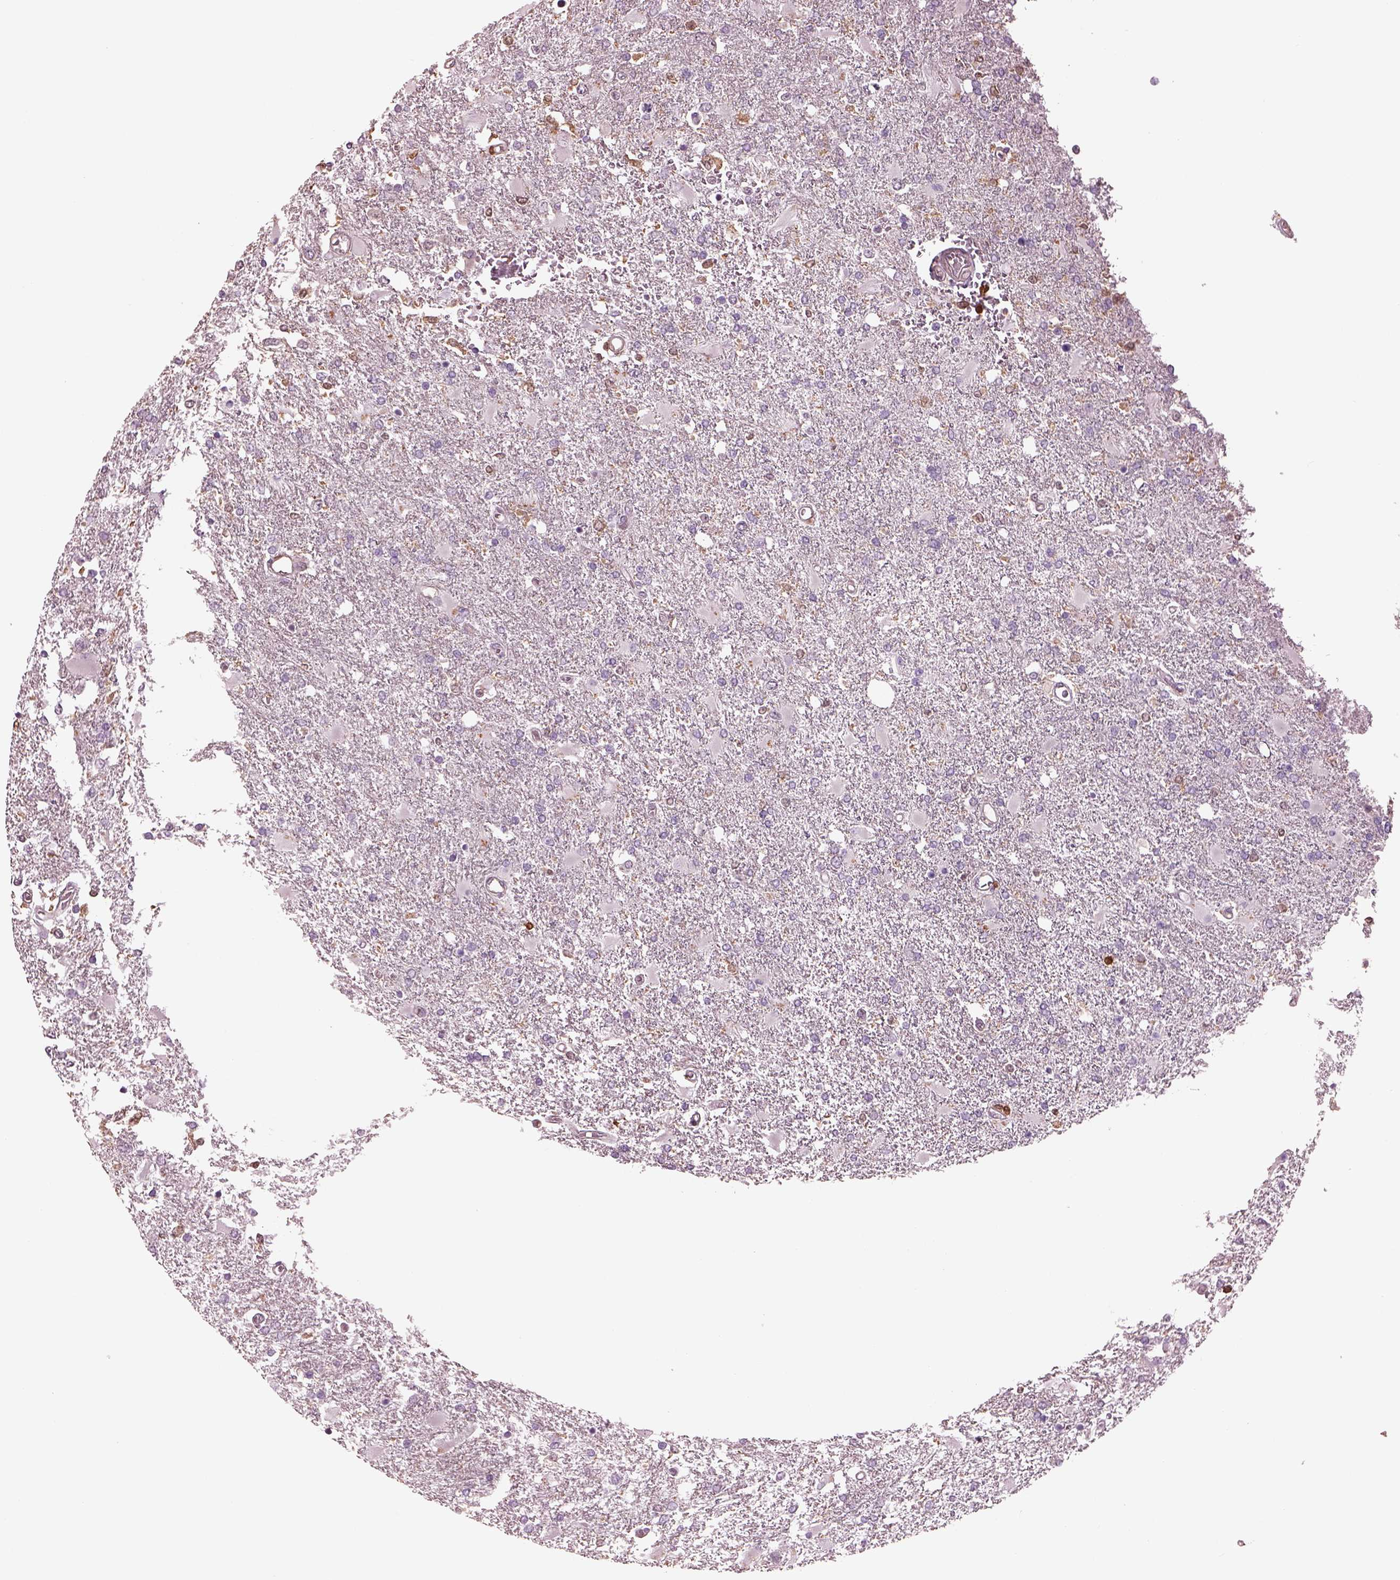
{"staining": {"intensity": "weak", "quantity": "<25%", "location": "cytoplasmic/membranous,nuclear"}, "tissue": "glioma", "cell_type": "Tumor cells", "image_type": "cancer", "snomed": [{"axis": "morphology", "description": "Glioma, malignant, High grade"}, {"axis": "topography", "description": "Cerebral cortex"}], "caption": "Histopathology image shows no protein positivity in tumor cells of malignant glioma (high-grade) tissue. The staining is performed using DAB (3,3'-diaminobenzidine) brown chromogen with nuclei counter-stained in using hematoxylin.", "gene": "IL31RA", "patient": {"sex": "male", "age": 79}}